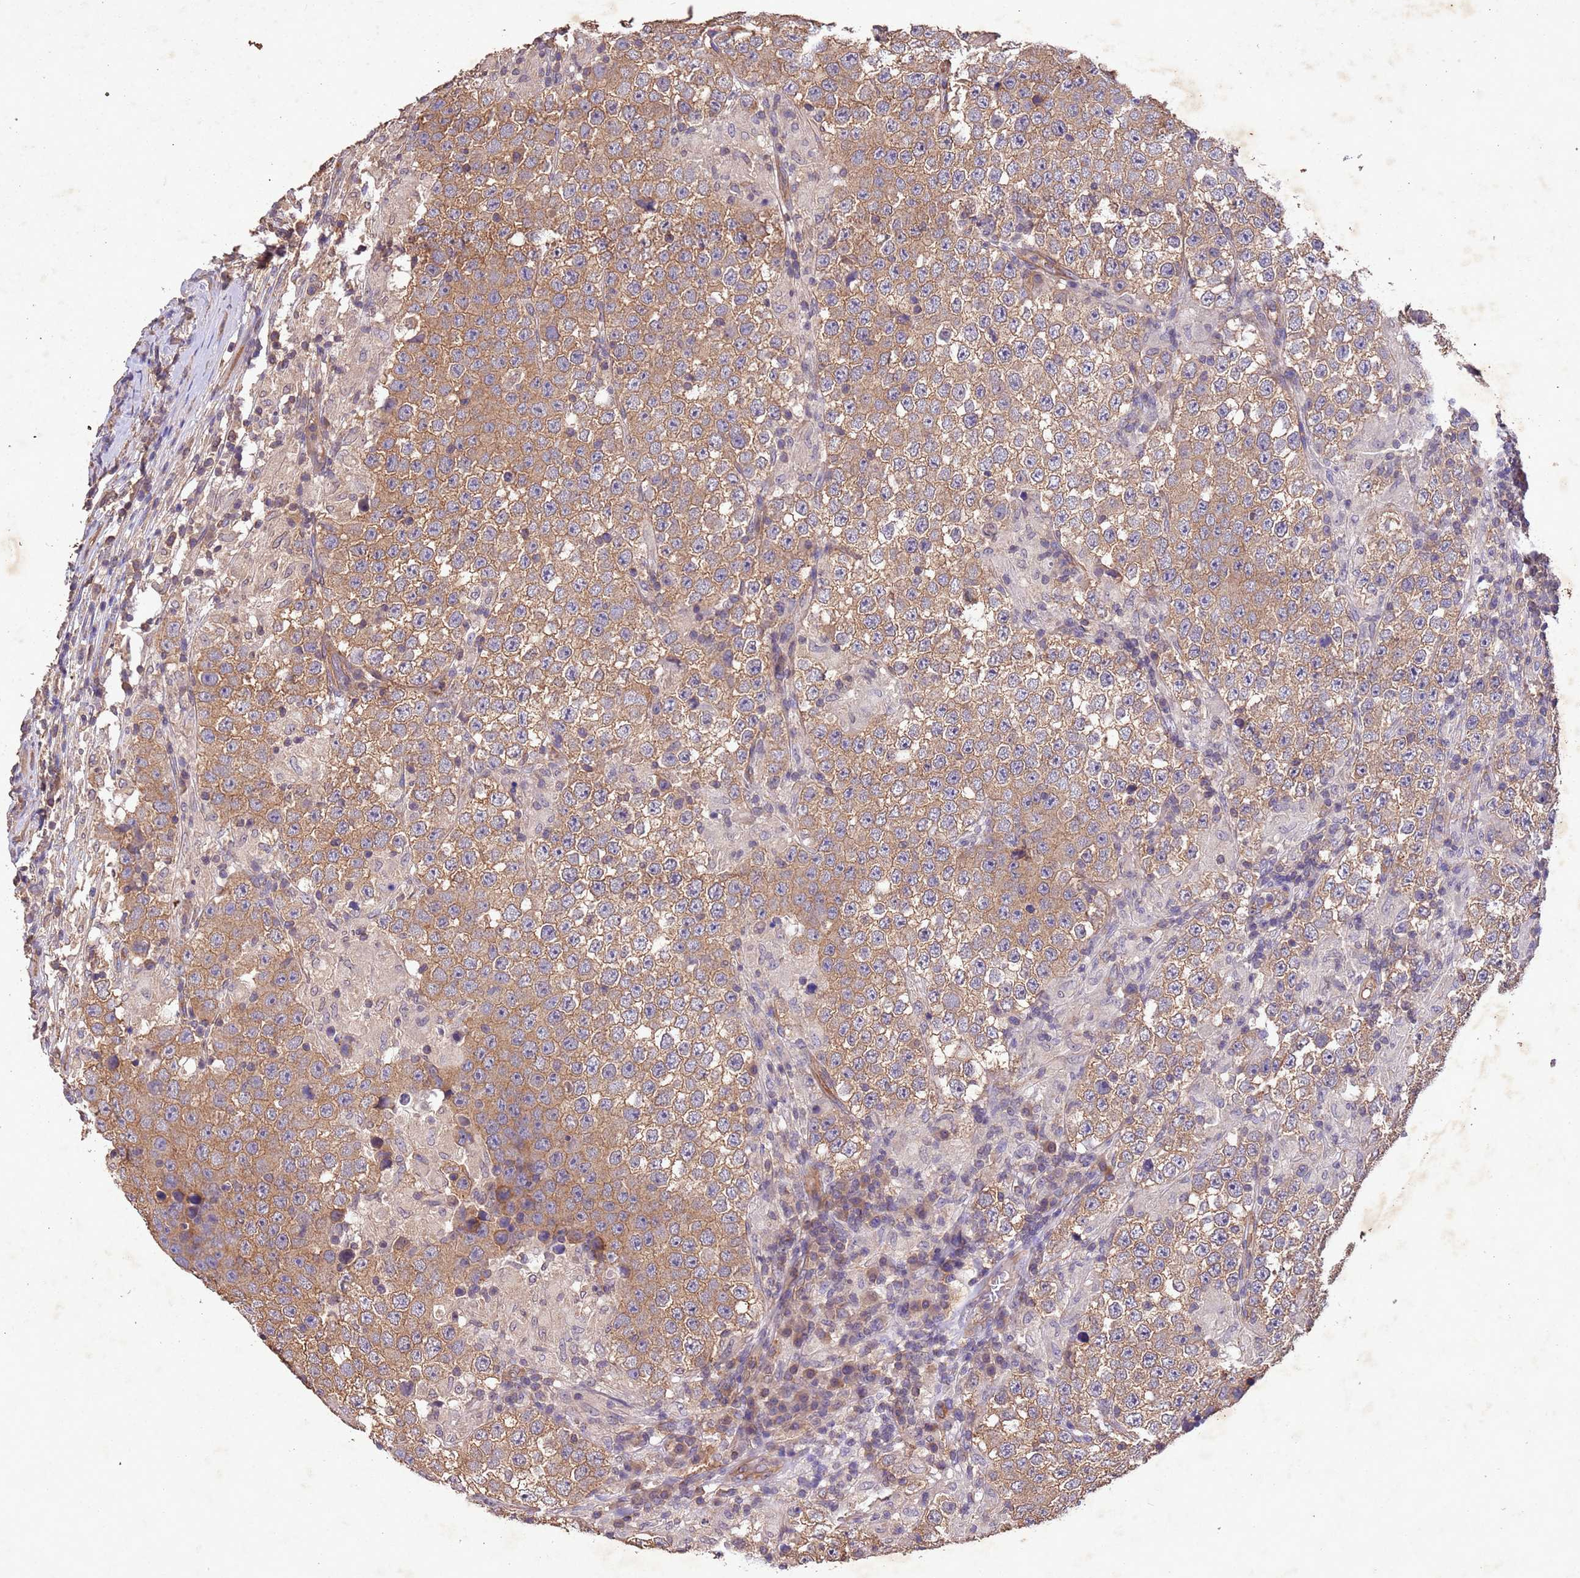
{"staining": {"intensity": "moderate", "quantity": ">75%", "location": "cytoplasmic/membranous"}, "tissue": "testis cancer", "cell_type": "Tumor cells", "image_type": "cancer", "snomed": [{"axis": "morphology", "description": "Normal tissue, NOS"}, {"axis": "morphology", "description": "Urothelial carcinoma, High grade"}, {"axis": "morphology", "description": "Seminoma, NOS"}, {"axis": "morphology", "description": "Carcinoma, Embryonal, NOS"}, {"axis": "topography", "description": "Urinary bladder"}, {"axis": "topography", "description": "Testis"}], "caption": "Testis cancer (embryonal carcinoma) tissue demonstrates moderate cytoplasmic/membranous positivity in about >75% of tumor cells Using DAB (brown) and hematoxylin (blue) stains, captured at high magnification using brightfield microscopy.", "gene": "MTX3", "patient": {"sex": "male", "age": 41}}